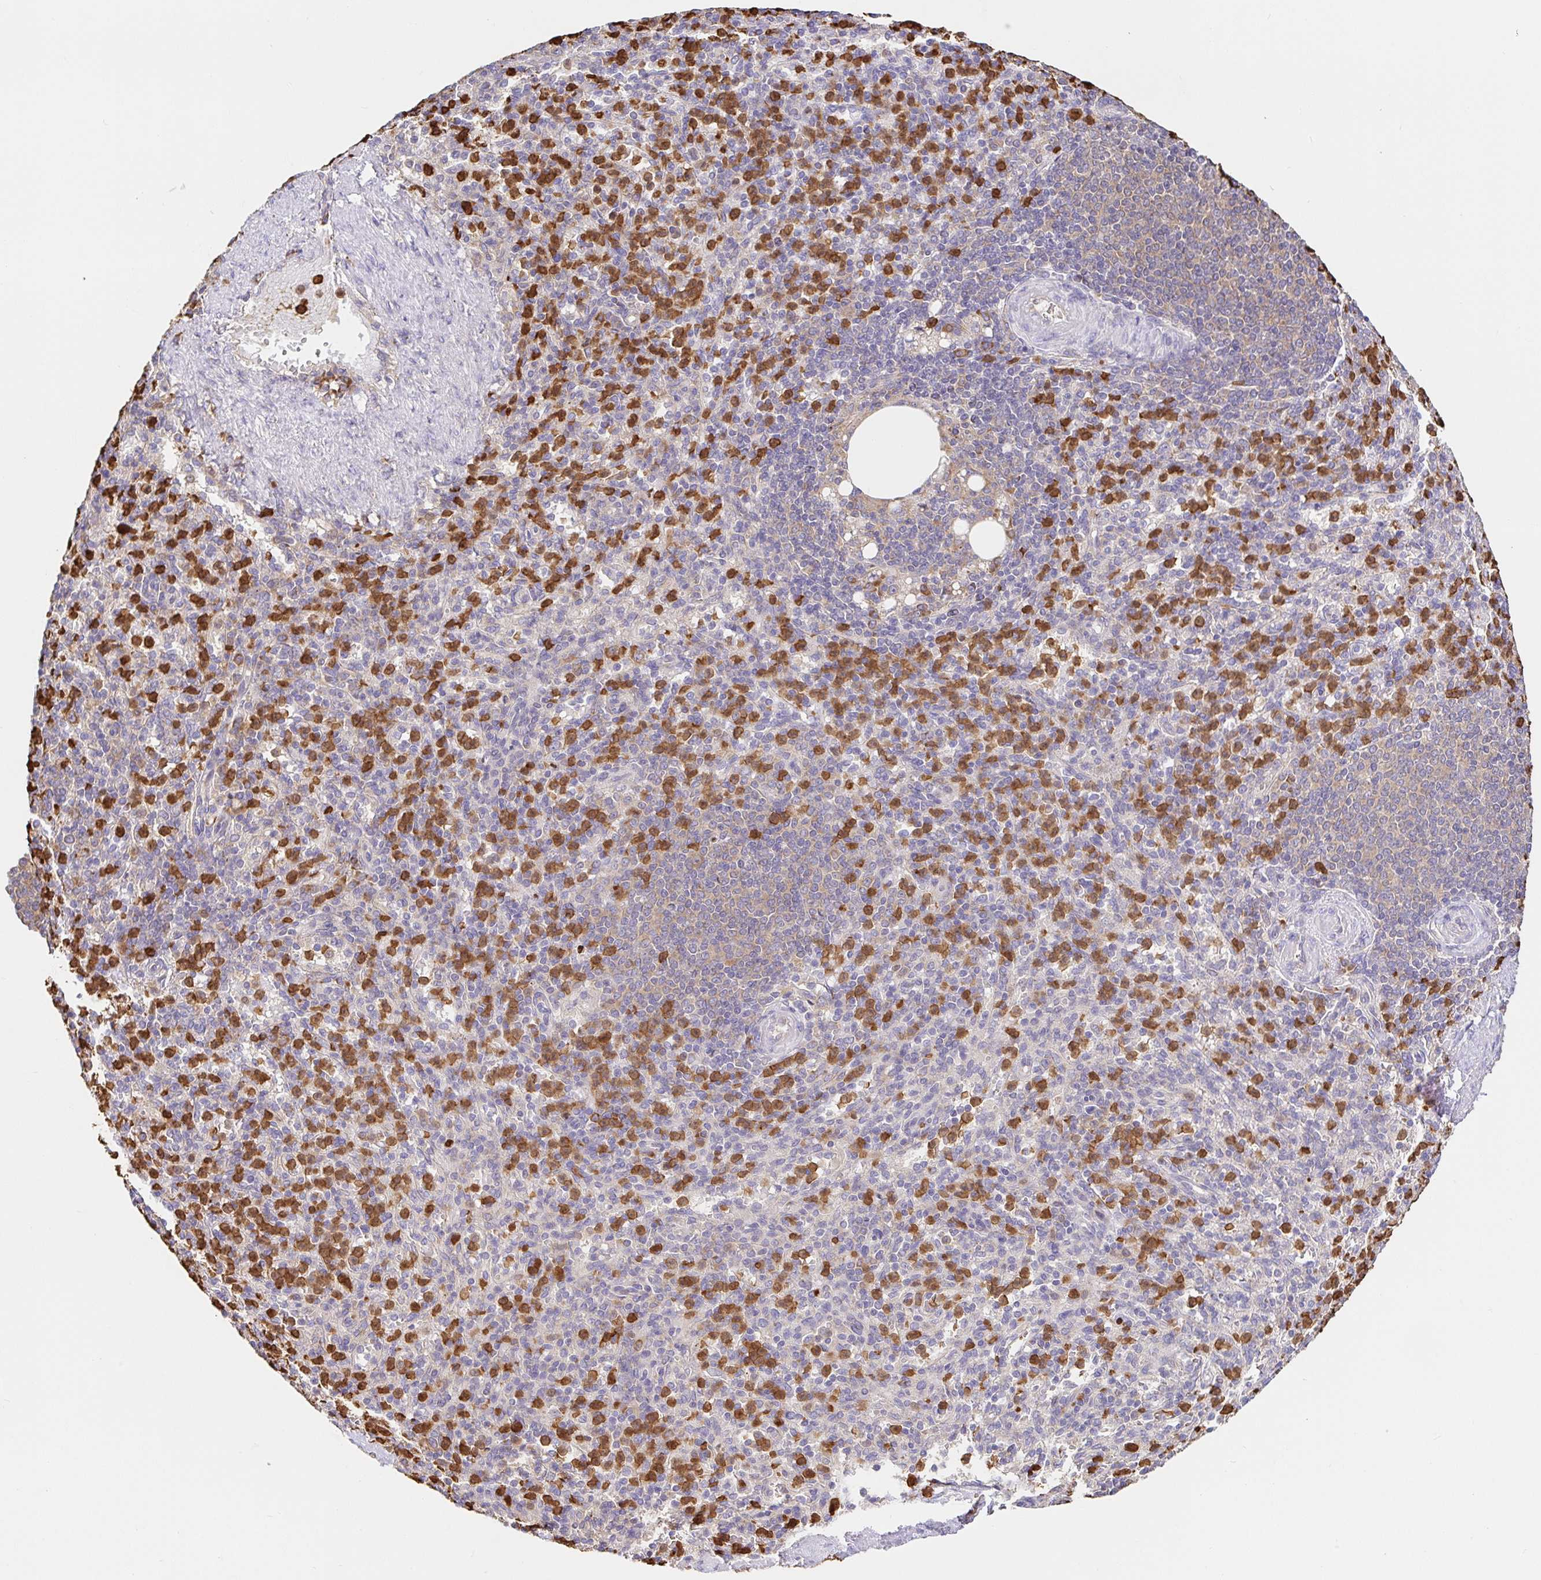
{"staining": {"intensity": "strong", "quantity": "25%-75%", "location": "cytoplasmic/membranous"}, "tissue": "spleen", "cell_type": "Cells in red pulp", "image_type": "normal", "snomed": [{"axis": "morphology", "description": "Normal tissue, NOS"}, {"axis": "topography", "description": "Spleen"}], "caption": "DAB (3,3'-diaminobenzidine) immunohistochemical staining of normal spleen displays strong cytoplasmic/membranous protein staining in approximately 25%-75% of cells in red pulp.", "gene": "PDPK1", "patient": {"sex": "female", "age": 74}}